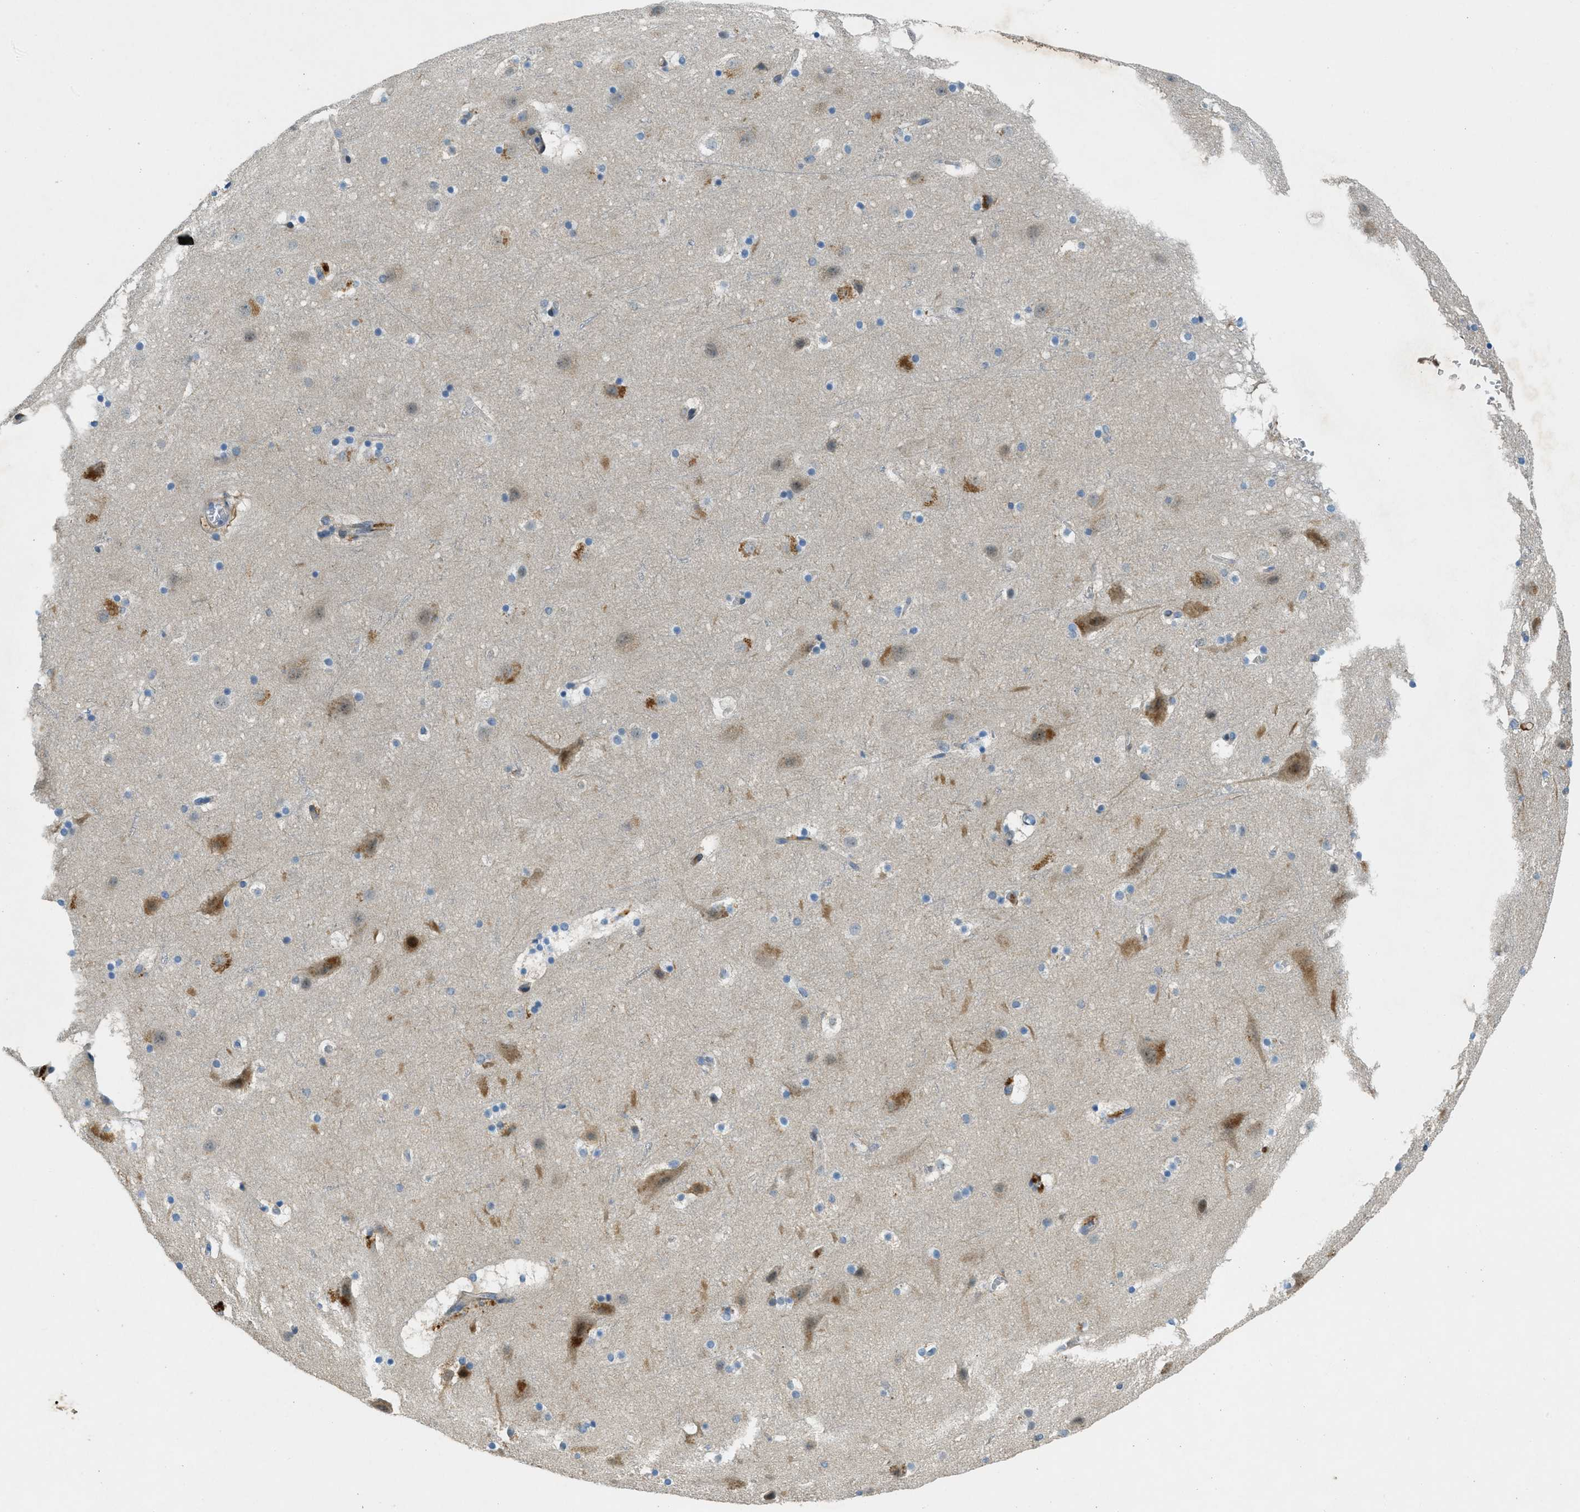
{"staining": {"intensity": "negative", "quantity": "none", "location": "none"}, "tissue": "cerebral cortex", "cell_type": "Endothelial cells", "image_type": "normal", "snomed": [{"axis": "morphology", "description": "Normal tissue, NOS"}, {"axis": "topography", "description": "Cerebral cortex"}], "caption": "There is no significant staining in endothelial cells of cerebral cortex.", "gene": "SNX14", "patient": {"sex": "male", "age": 45}}